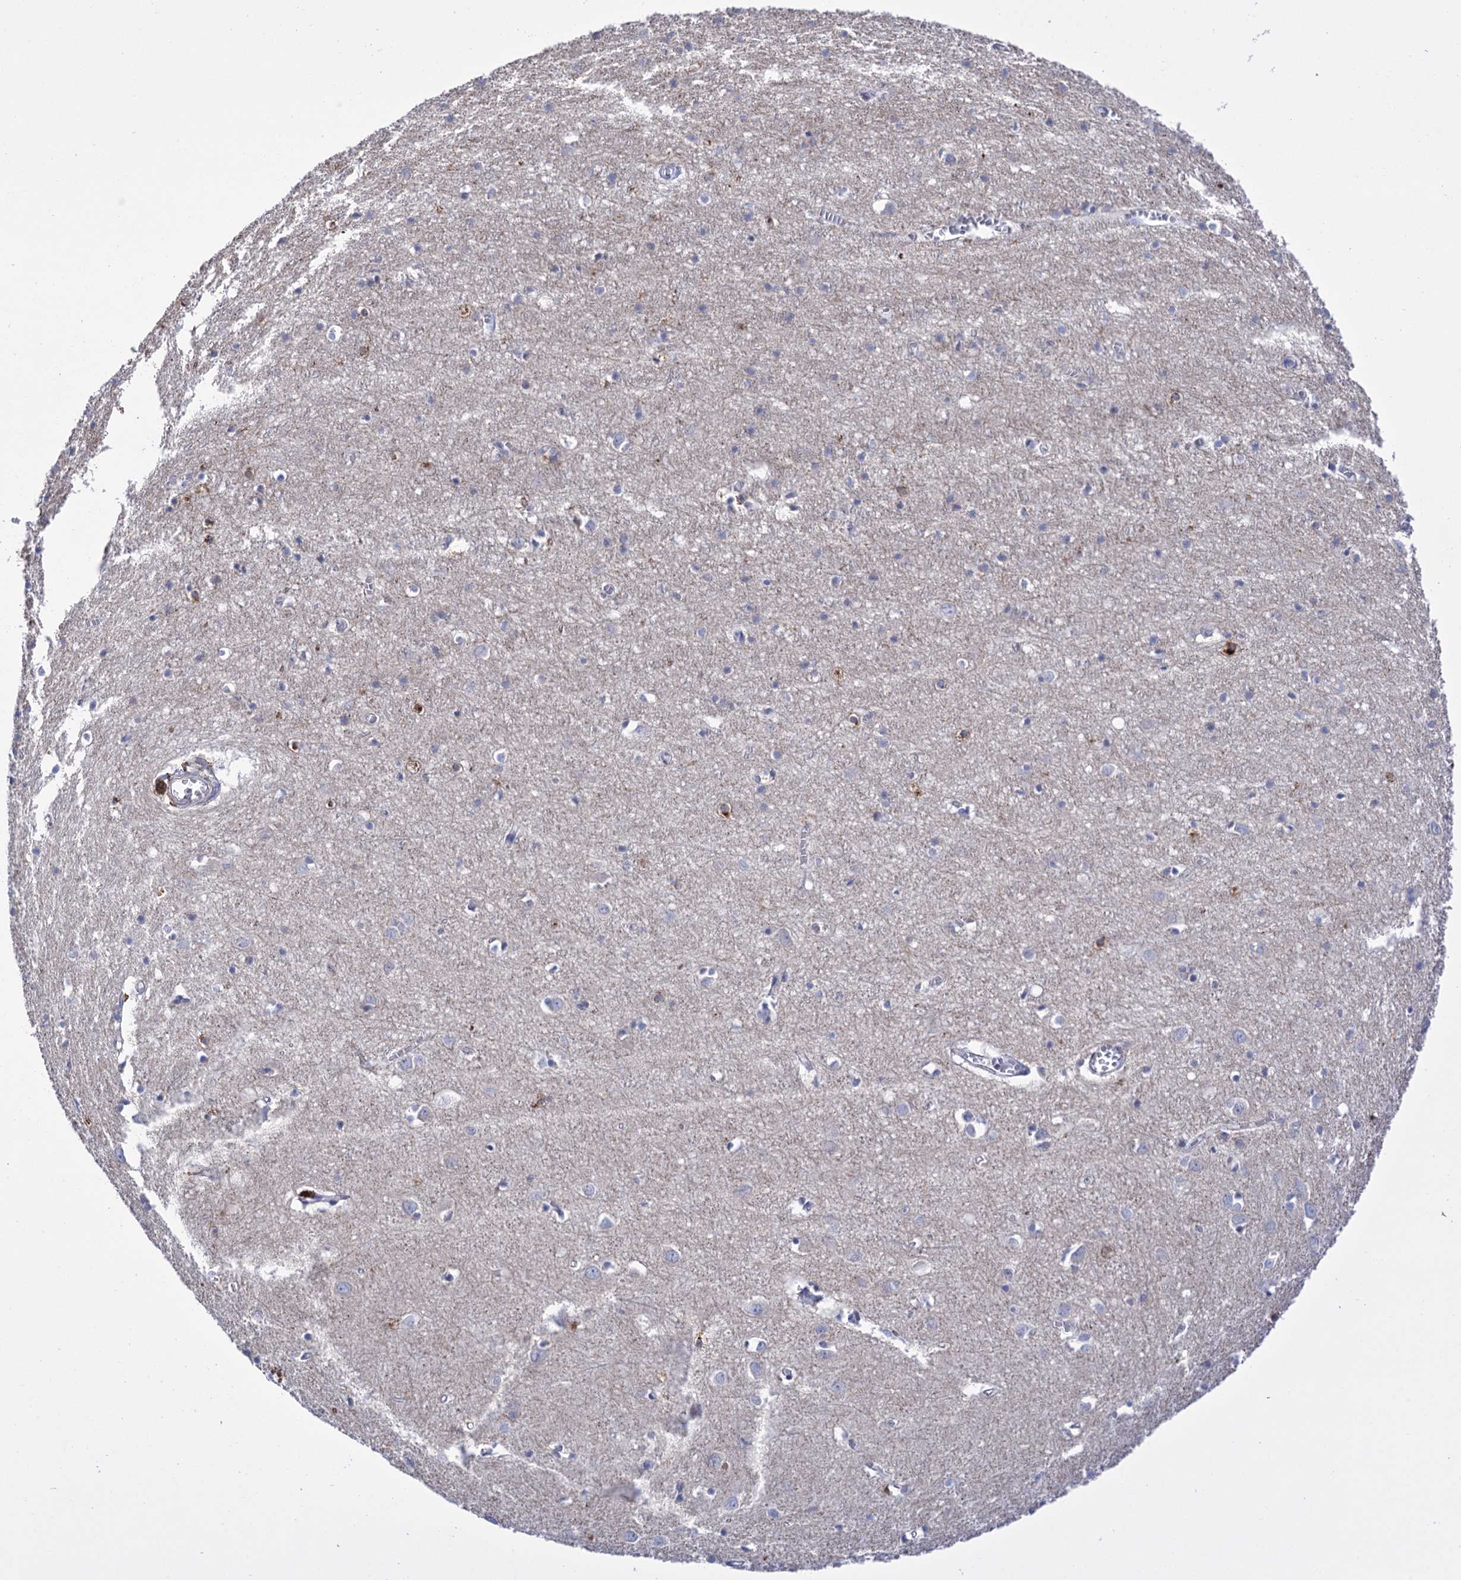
{"staining": {"intensity": "negative", "quantity": "none", "location": "none"}, "tissue": "cerebral cortex", "cell_type": "Endothelial cells", "image_type": "normal", "snomed": [{"axis": "morphology", "description": "Normal tissue, NOS"}, {"axis": "topography", "description": "Cerebral cortex"}], "caption": "This photomicrograph is of normal cerebral cortex stained with immunohistochemistry to label a protein in brown with the nuclei are counter-stained blue. There is no expression in endothelial cells.", "gene": "BBS4", "patient": {"sex": "female", "age": 64}}